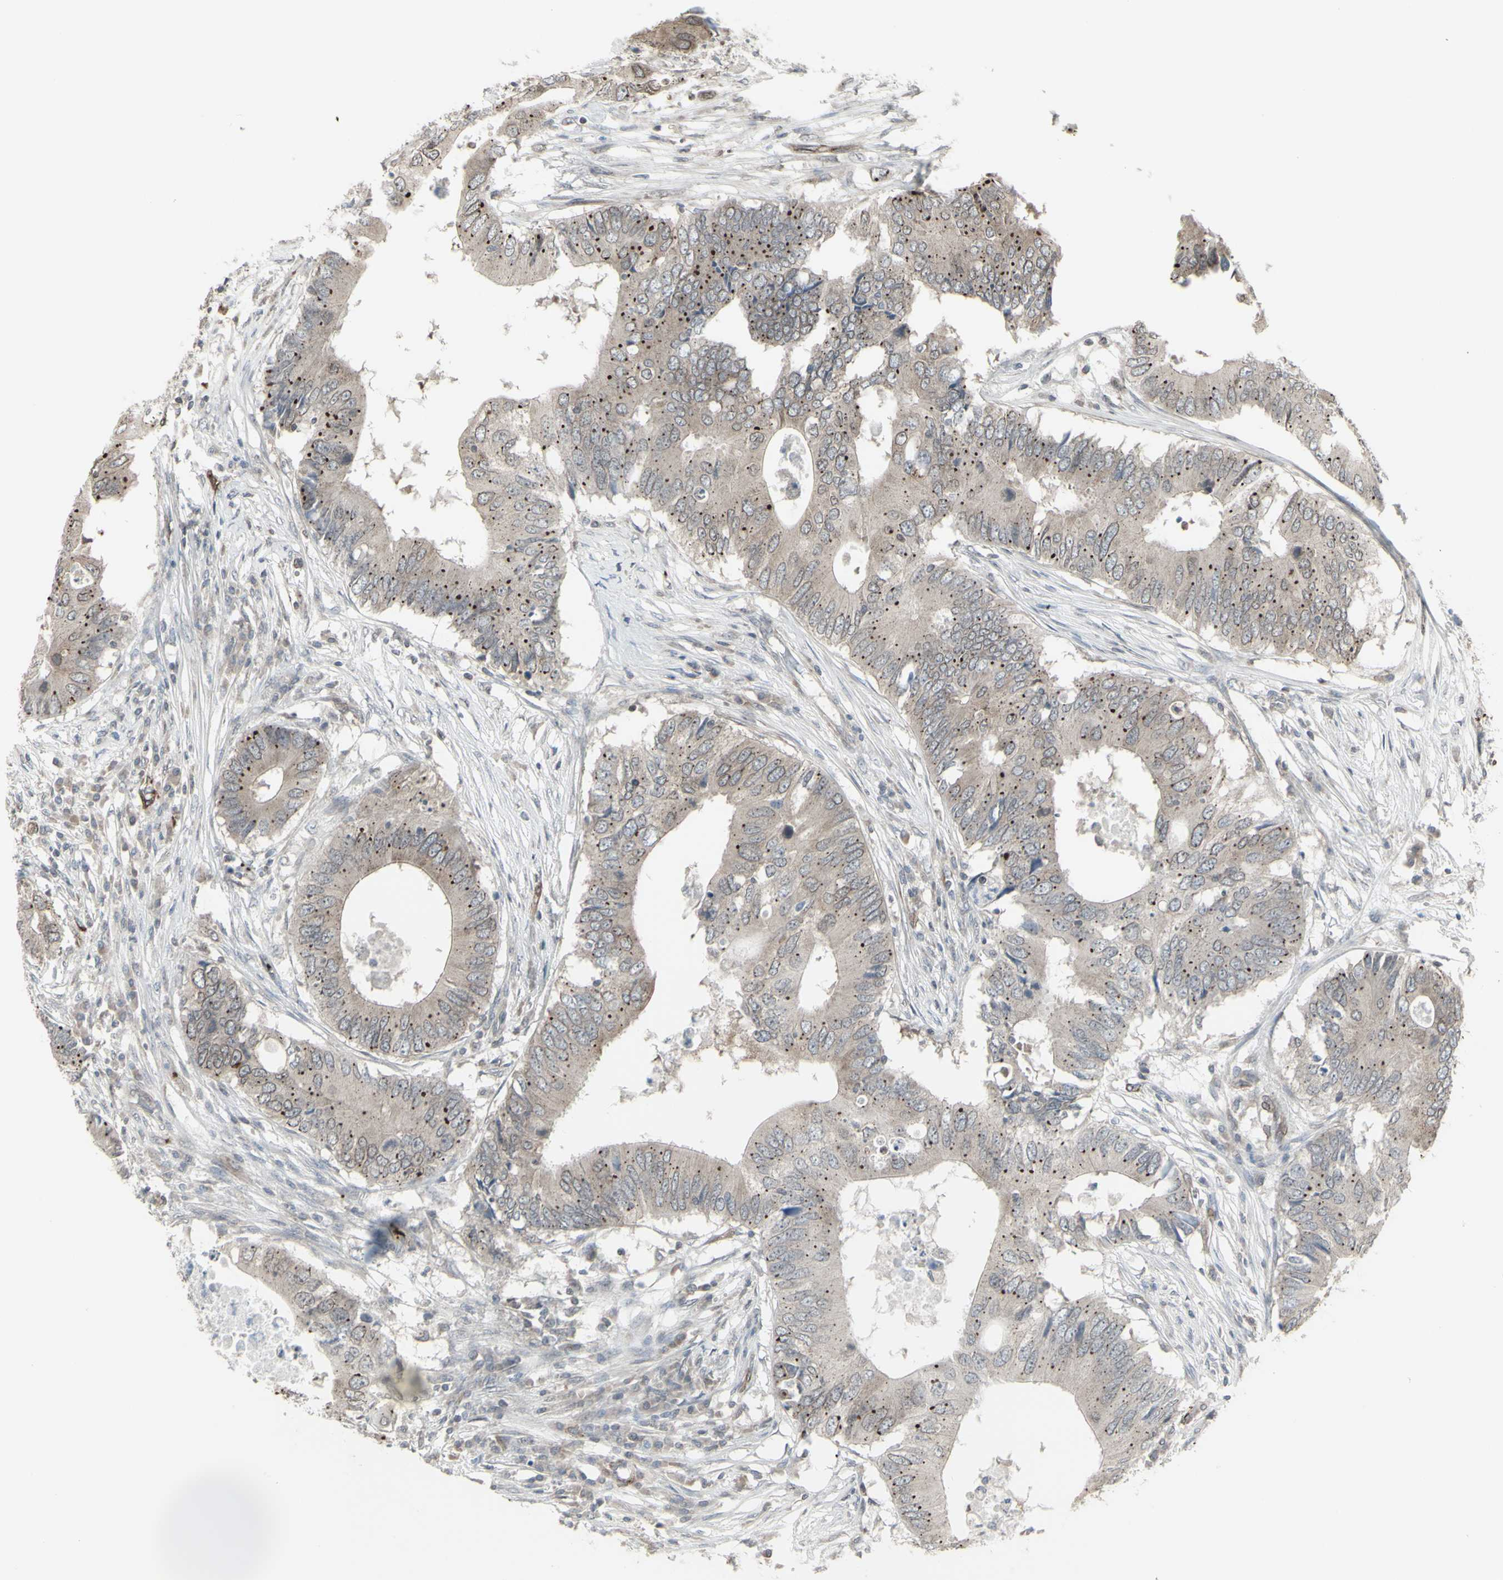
{"staining": {"intensity": "weak", "quantity": ">75%", "location": "cytoplasmic/membranous"}, "tissue": "colorectal cancer", "cell_type": "Tumor cells", "image_type": "cancer", "snomed": [{"axis": "morphology", "description": "Adenocarcinoma, NOS"}, {"axis": "topography", "description": "Colon"}], "caption": "This photomicrograph demonstrates colorectal cancer stained with immunohistochemistry (IHC) to label a protein in brown. The cytoplasmic/membranous of tumor cells show weak positivity for the protein. Nuclei are counter-stained blue.", "gene": "DTX3L", "patient": {"sex": "male", "age": 71}}